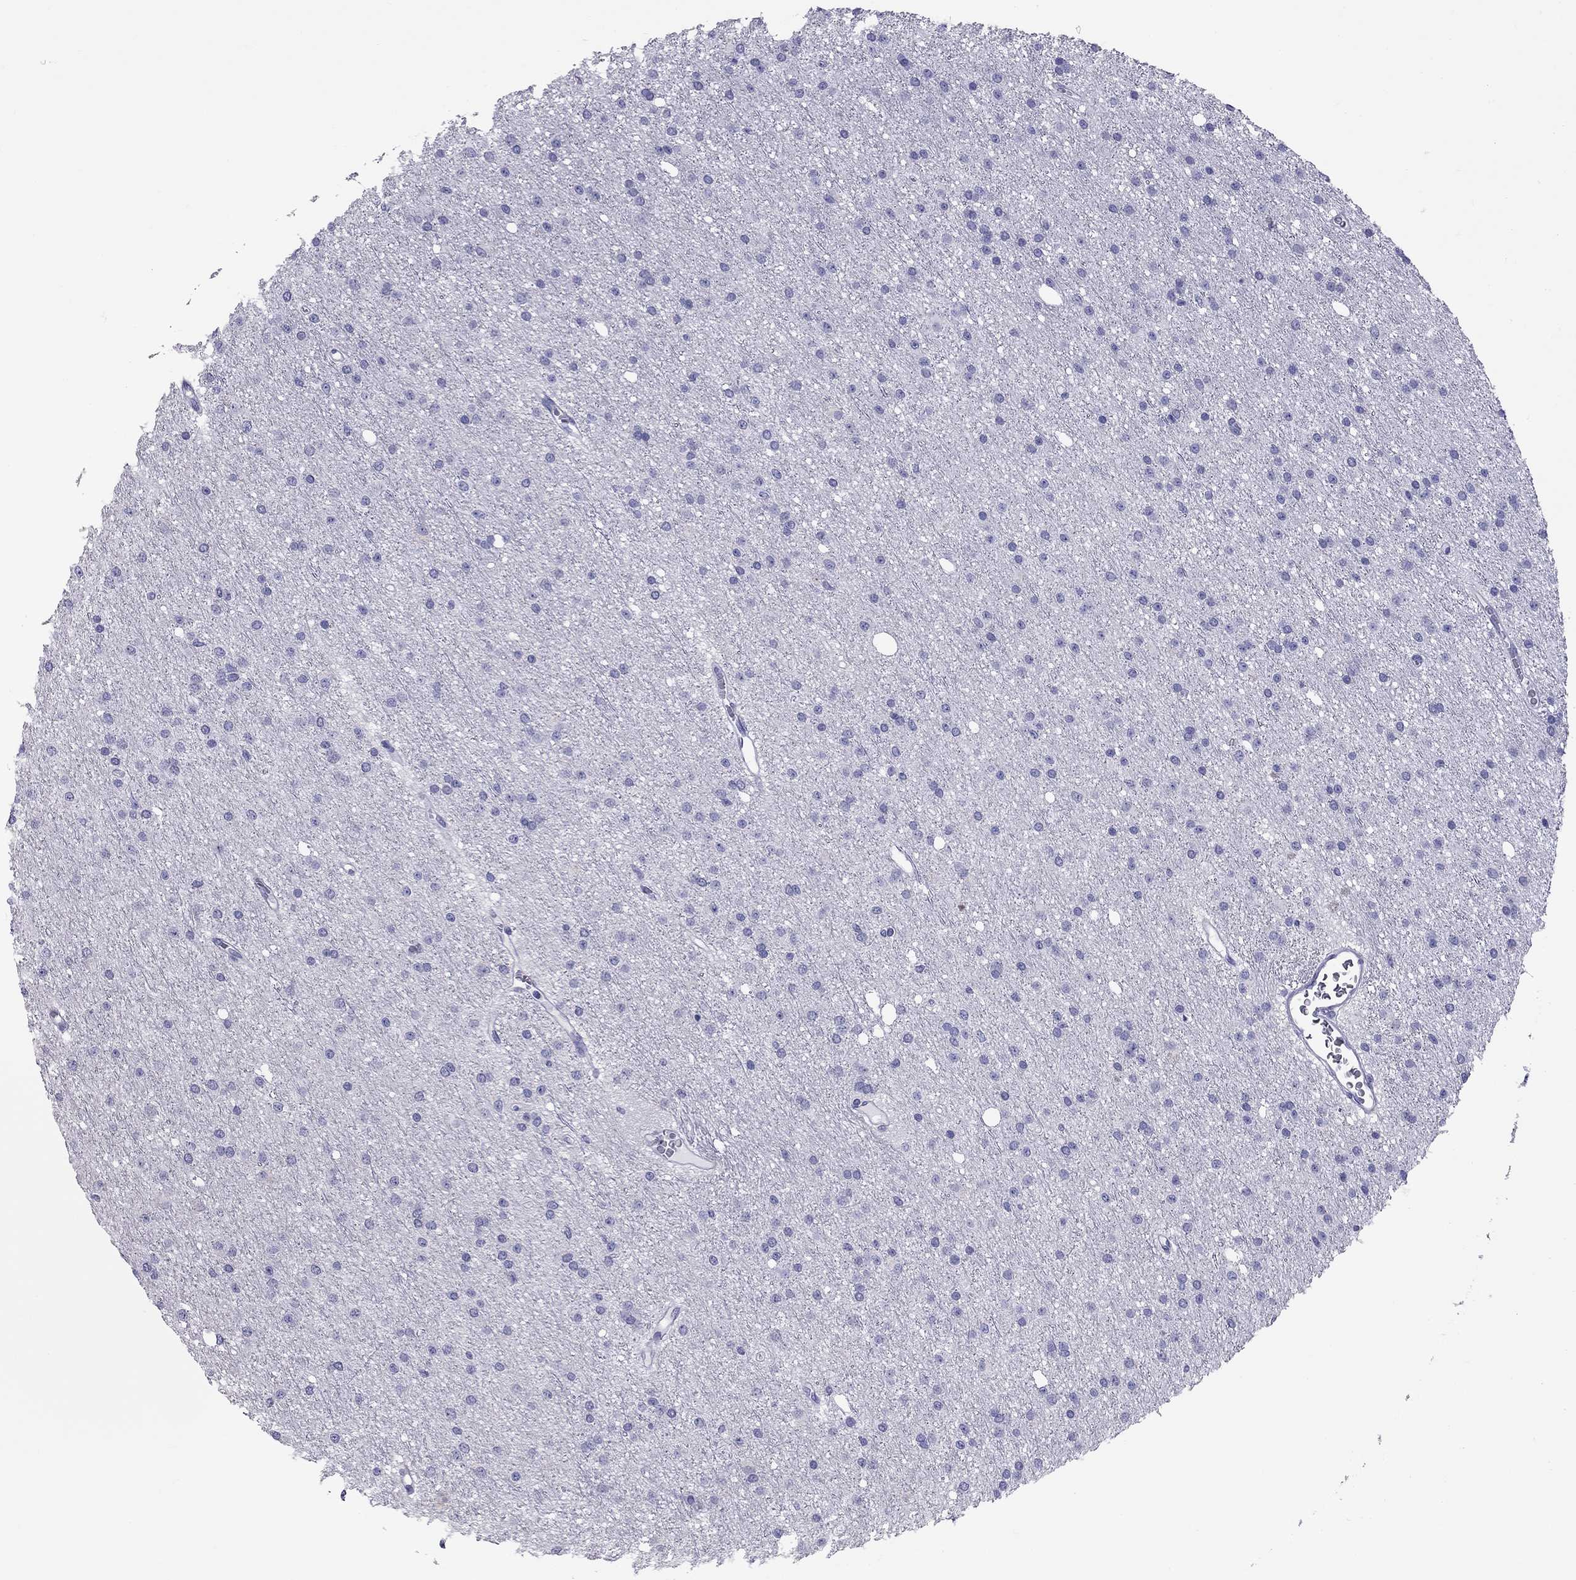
{"staining": {"intensity": "negative", "quantity": "none", "location": "none"}, "tissue": "glioma", "cell_type": "Tumor cells", "image_type": "cancer", "snomed": [{"axis": "morphology", "description": "Glioma, malignant, Low grade"}, {"axis": "topography", "description": "Brain"}], "caption": "Immunohistochemistry histopathology image of neoplastic tissue: glioma stained with DAB (3,3'-diaminobenzidine) demonstrates no significant protein staining in tumor cells.", "gene": "TRPM3", "patient": {"sex": "male", "age": 27}}